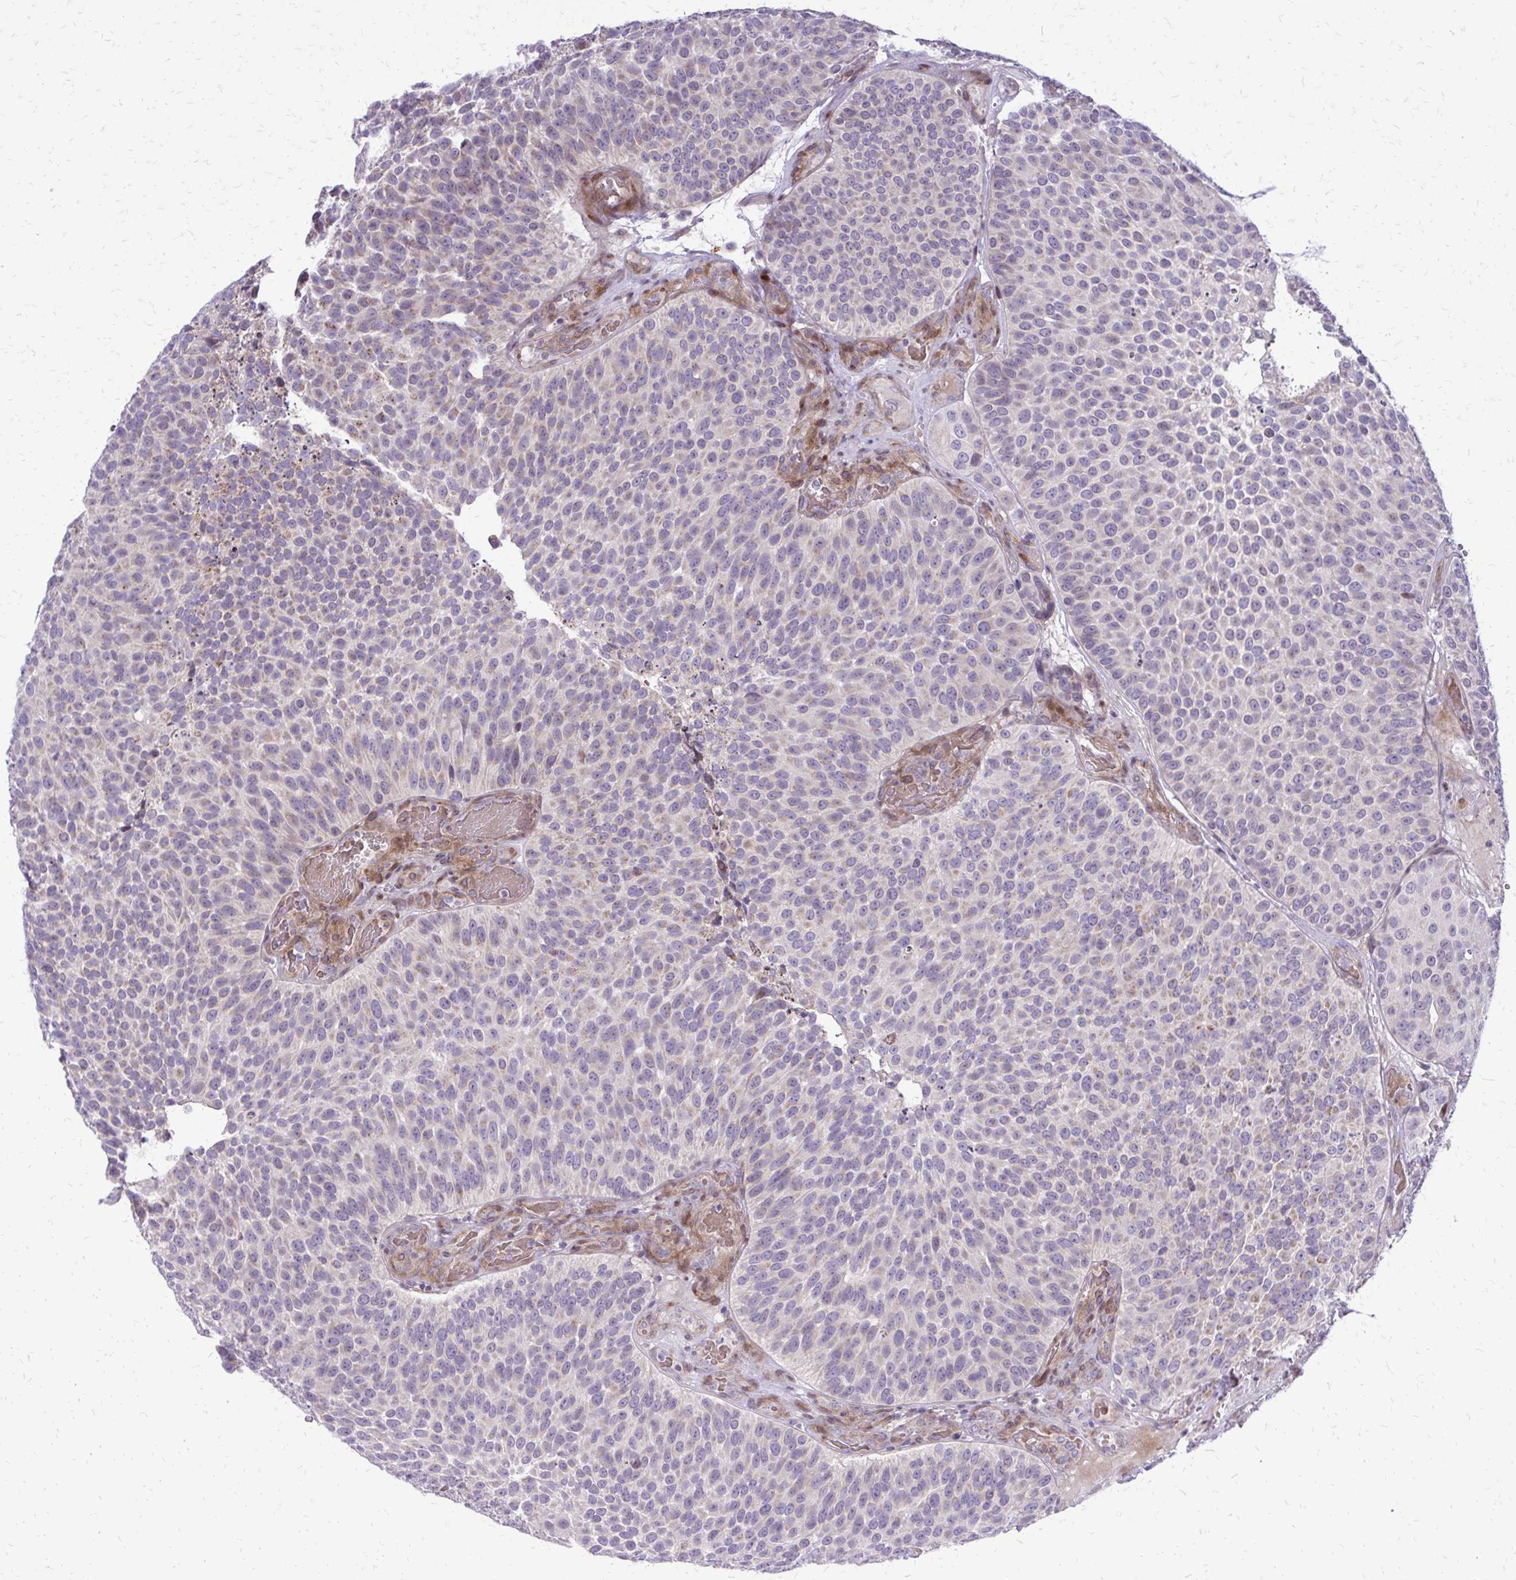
{"staining": {"intensity": "weak", "quantity": "<25%", "location": "cytoplasmic/membranous"}, "tissue": "urothelial cancer", "cell_type": "Tumor cells", "image_type": "cancer", "snomed": [{"axis": "morphology", "description": "Urothelial carcinoma, Low grade"}, {"axis": "topography", "description": "Urinary bladder"}], "caption": "Urothelial cancer was stained to show a protein in brown. There is no significant staining in tumor cells. The staining was performed using DAB (3,3'-diaminobenzidine) to visualize the protein expression in brown, while the nuclei were stained in blue with hematoxylin (Magnification: 20x).", "gene": "PPDPFL", "patient": {"sex": "male", "age": 76}}